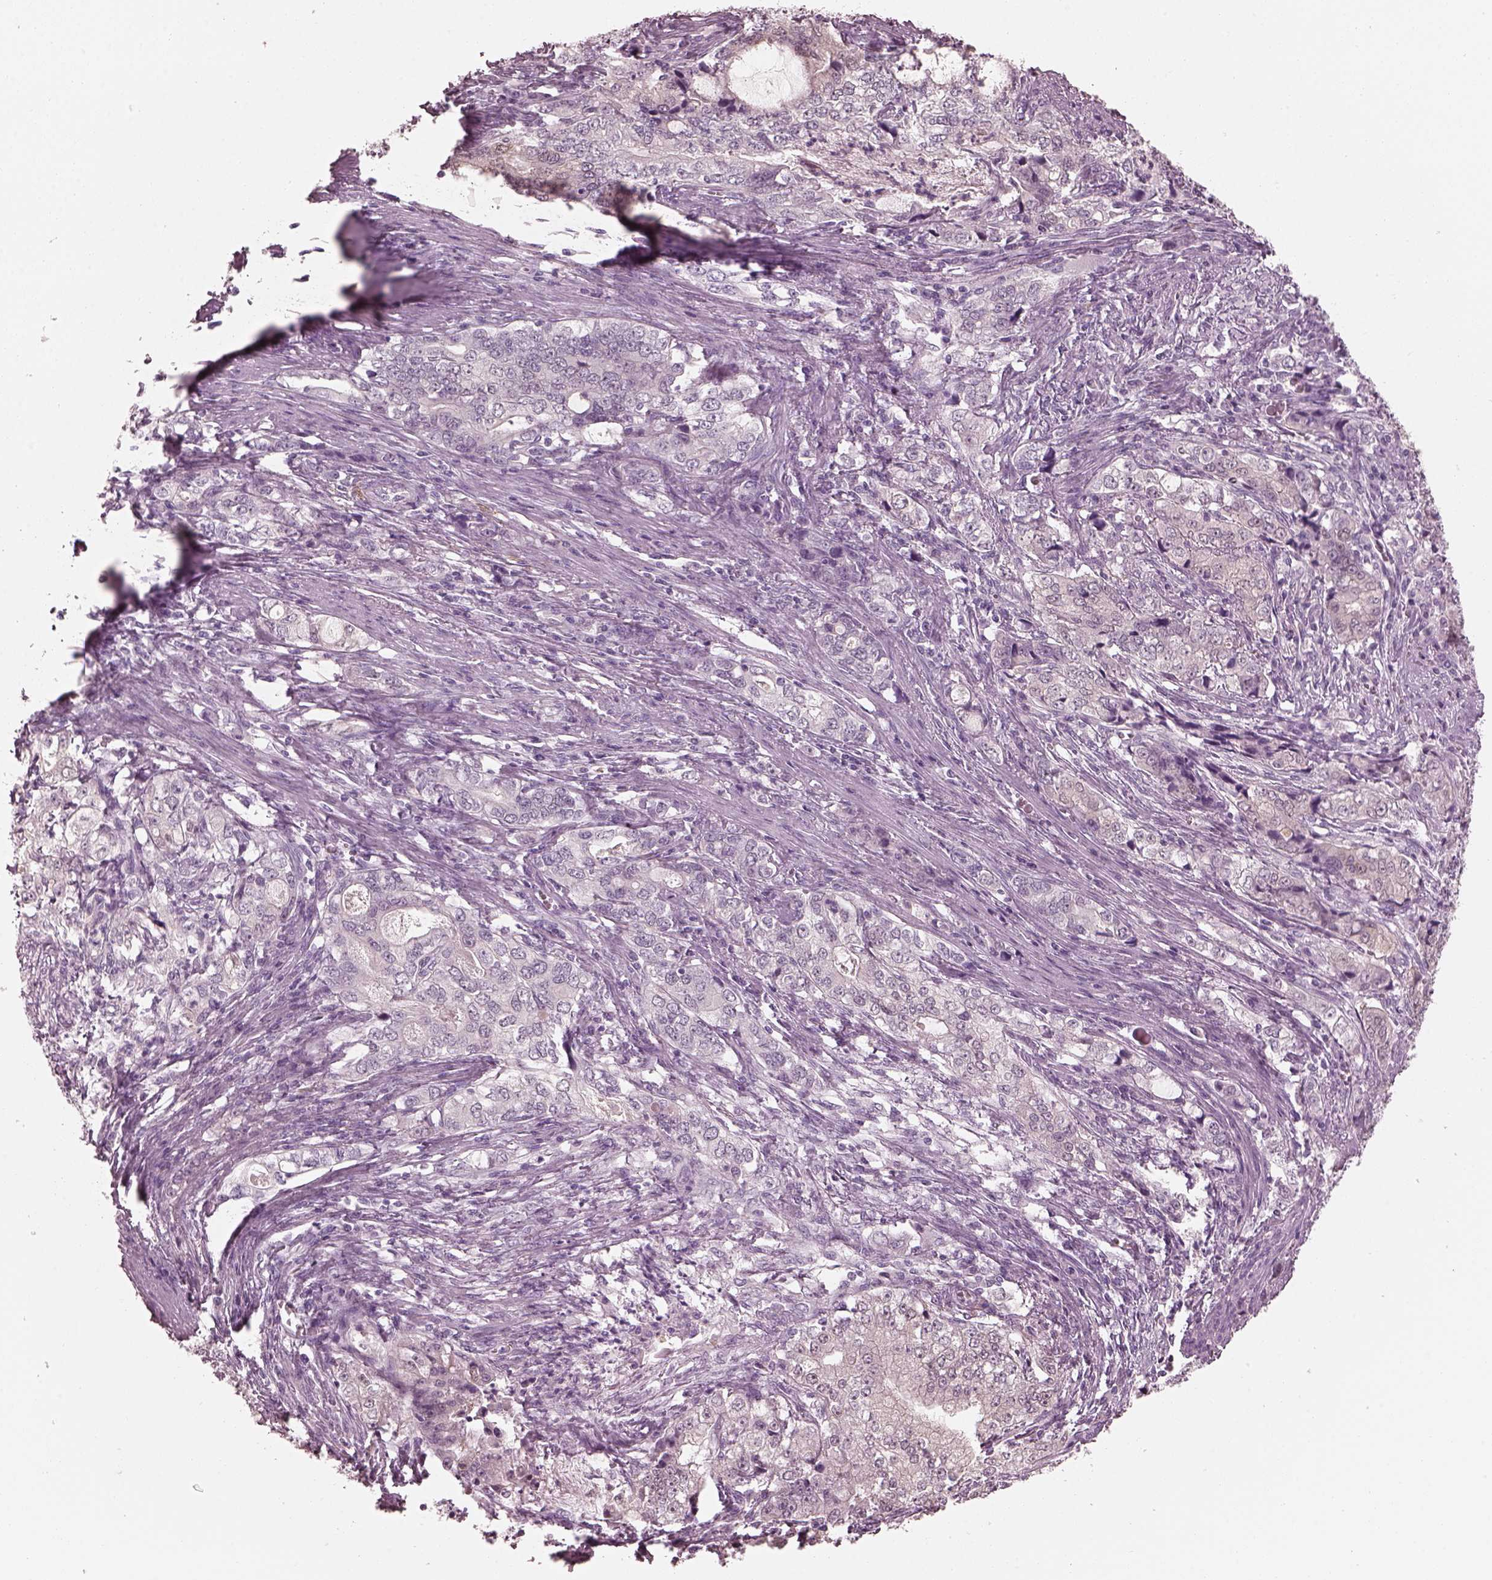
{"staining": {"intensity": "weak", "quantity": "<25%", "location": "cytoplasmic/membranous,nuclear"}, "tissue": "stomach cancer", "cell_type": "Tumor cells", "image_type": "cancer", "snomed": [{"axis": "morphology", "description": "Adenocarcinoma, NOS"}, {"axis": "topography", "description": "Stomach, lower"}], "caption": "This is an immunohistochemistry (IHC) image of stomach adenocarcinoma. There is no positivity in tumor cells.", "gene": "C2orf81", "patient": {"sex": "female", "age": 72}}